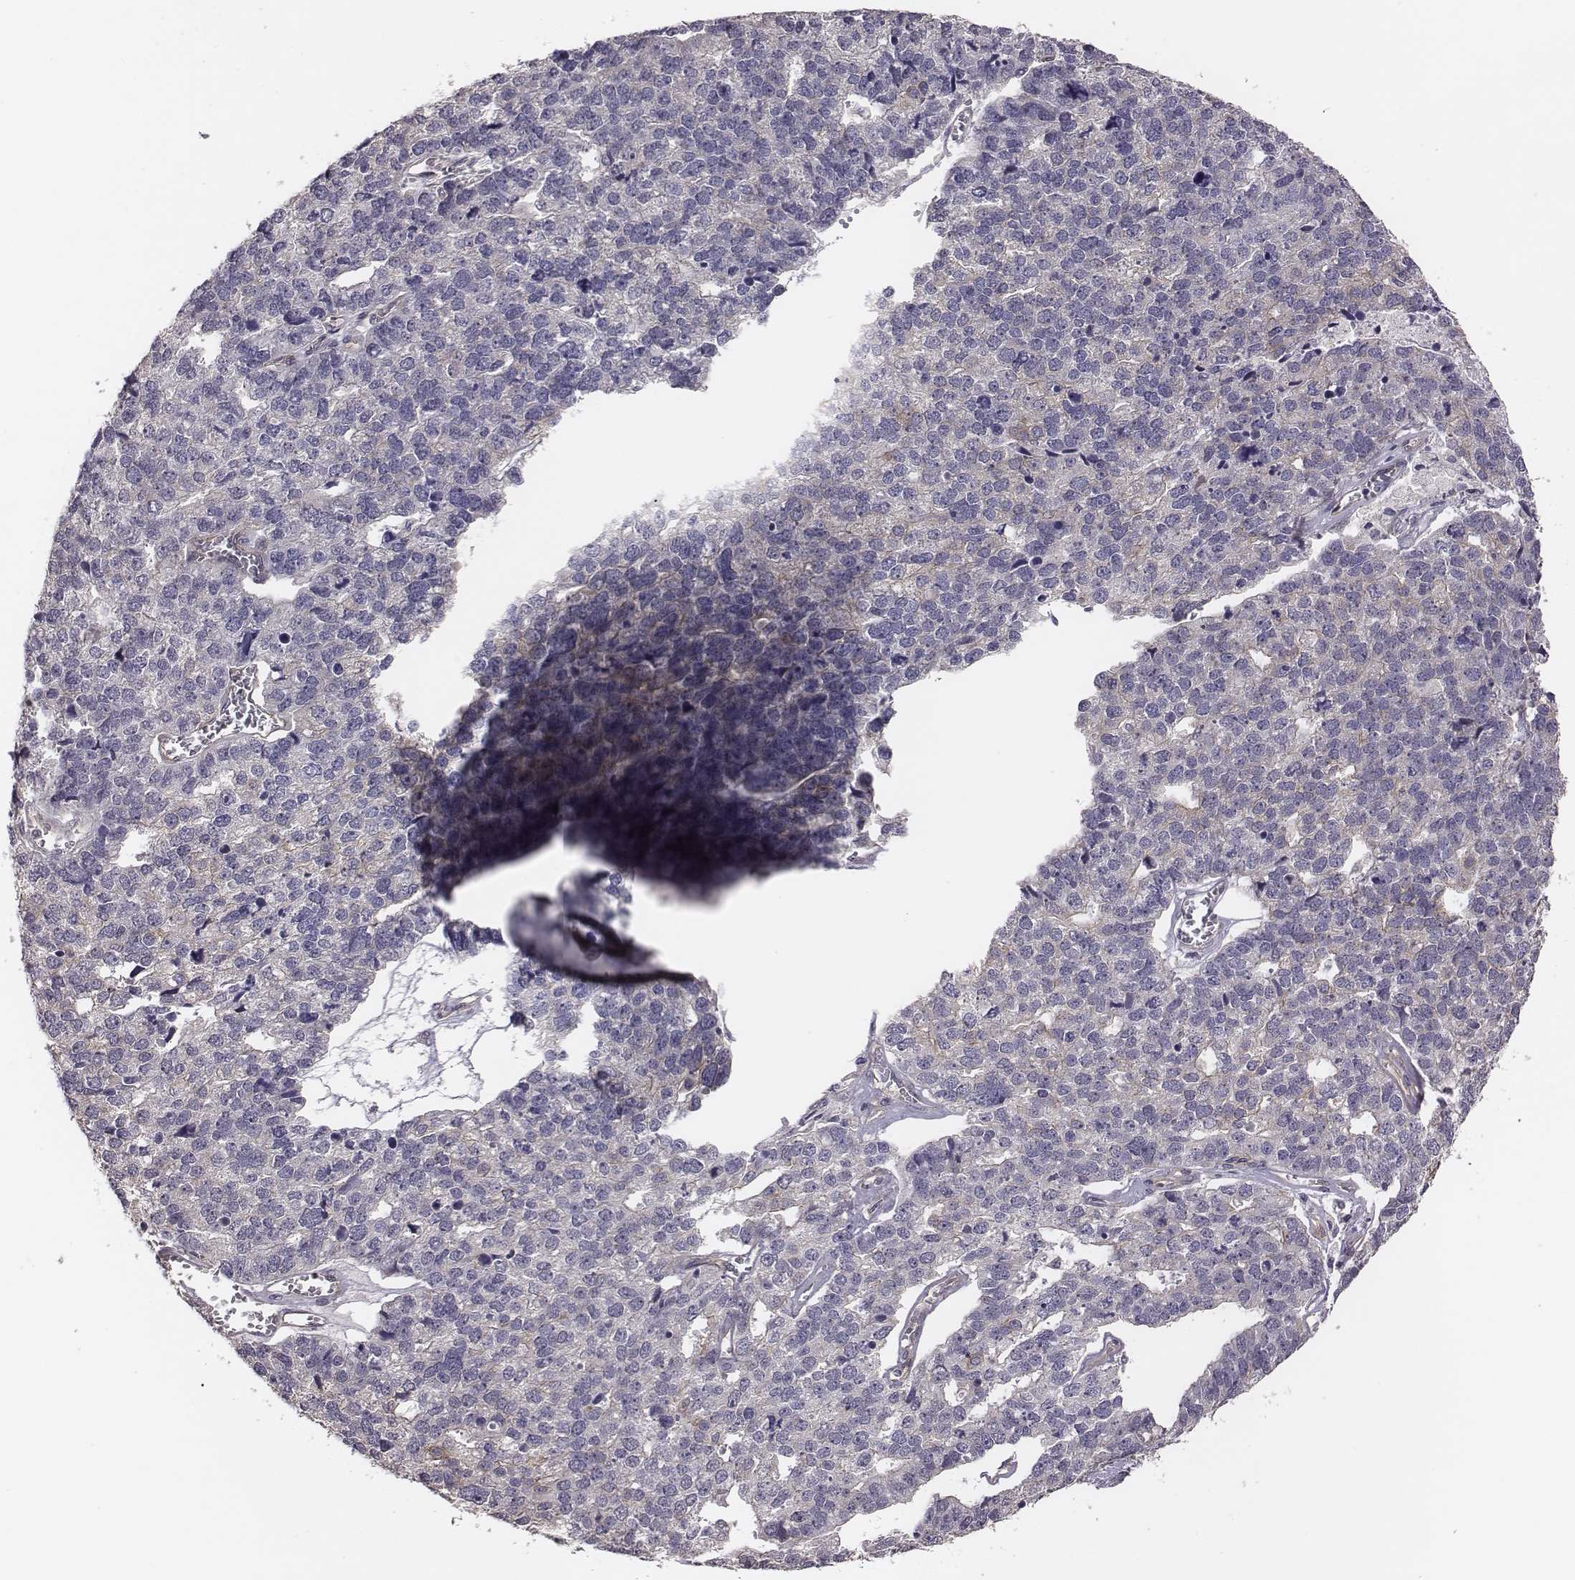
{"staining": {"intensity": "negative", "quantity": "none", "location": "none"}, "tissue": "stomach cancer", "cell_type": "Tumor cells", "image_type": "cancer", "snomed": [{"axis": "morphology", "description": "Adenocarcinoma, NOS"}, {"axis": "topography", "description": "Stomach"}], "caption": "Histopathology image shows no protein expression in tumor cells of stomach cancer tissue. Nuclei are stained in blue.", "gene": "SCARF1", "patient": {"sex": "male", "age": 69}}